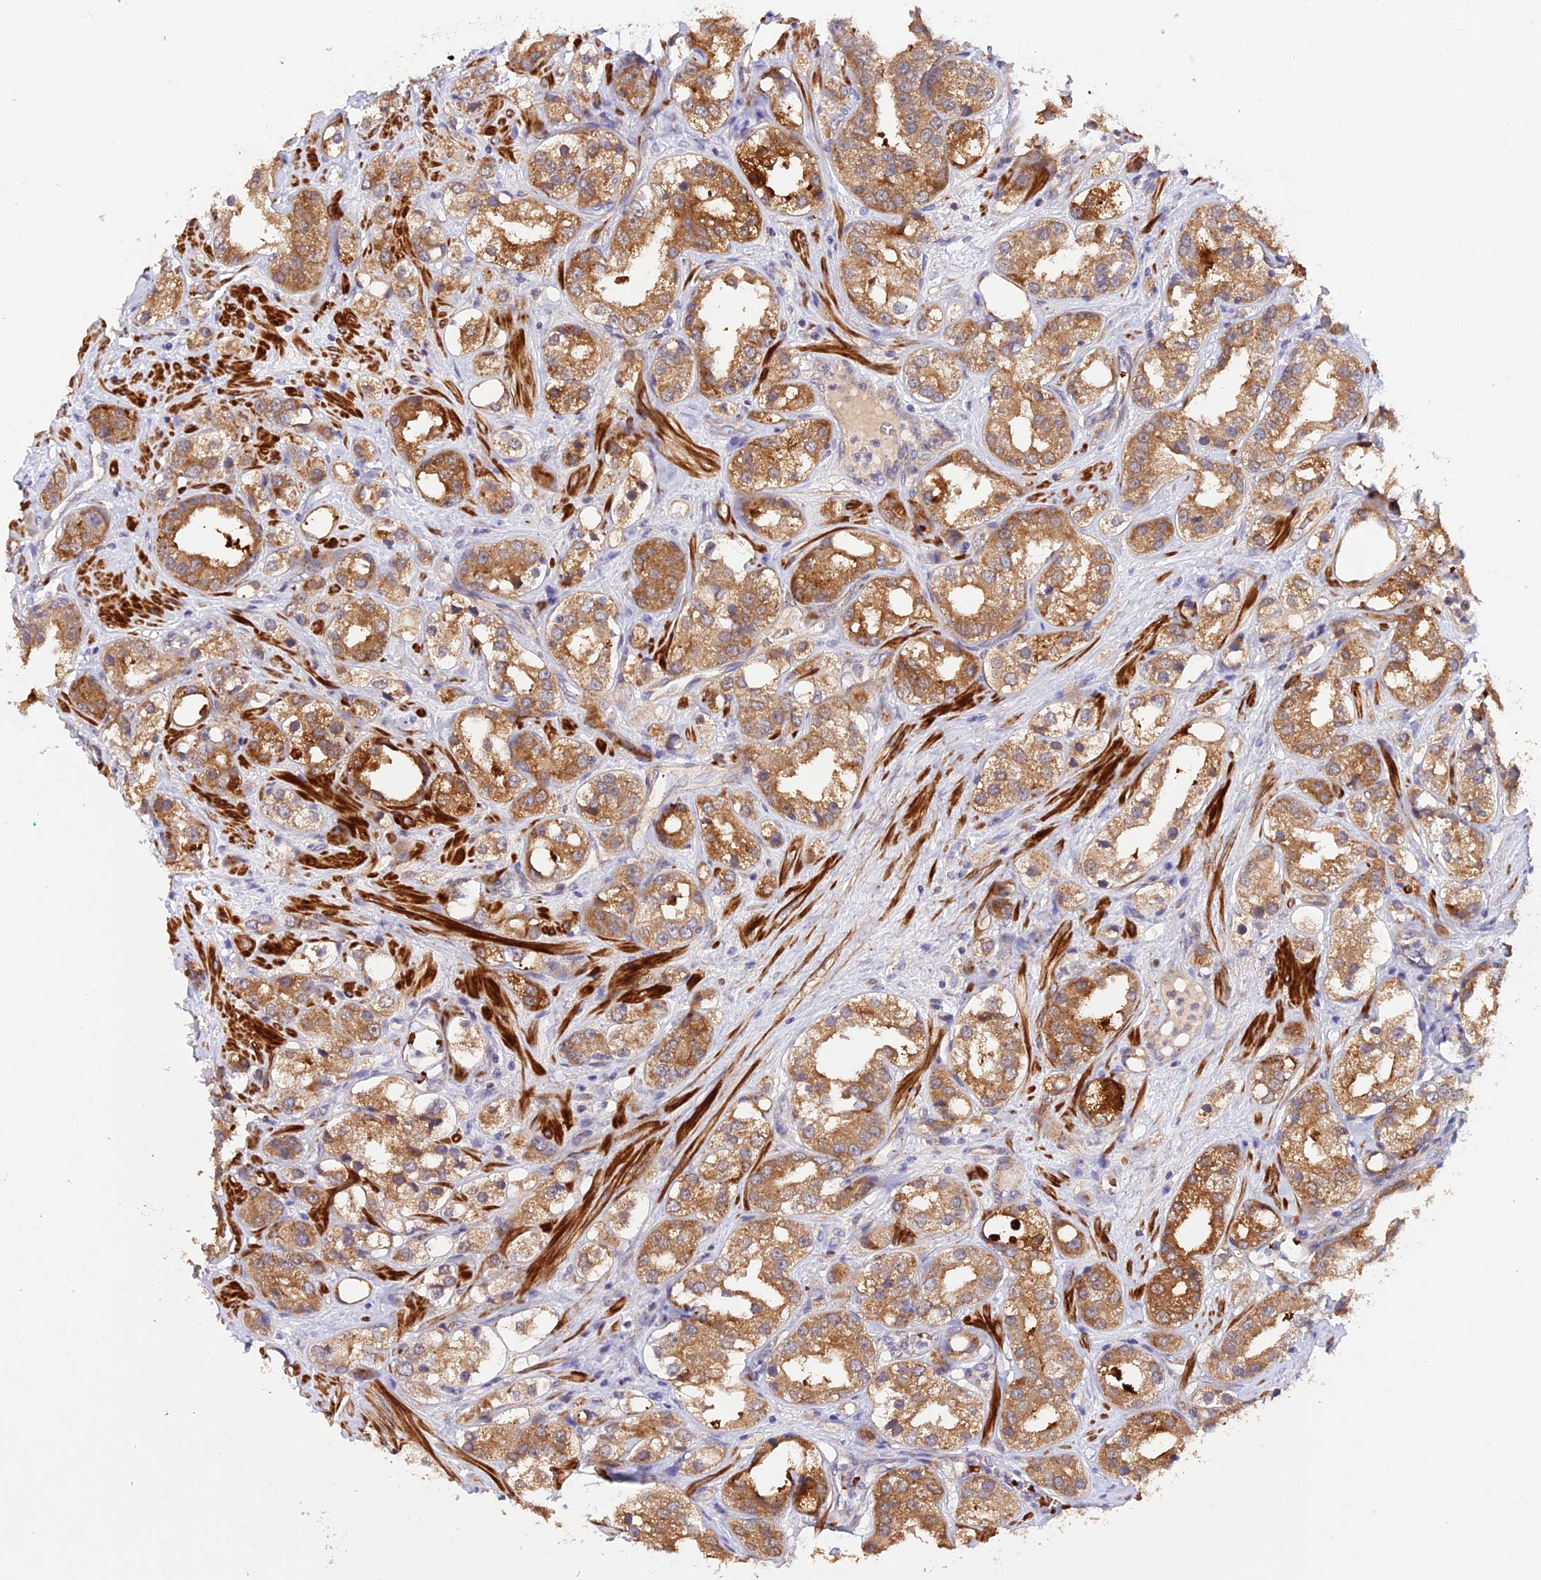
{"staining": {"intensity": "moderate", "quantity": ">75%", "location": "cytoplasmic/membranous"}, "tissue": "prostate cancer", "cell_type": "Tumor cells", "image_type": "cancer", "snomed": [{"axis": "morphology", "description": "Adenocarcinoma, NOS"}, {"axis": "topography", "description": "Prostate"}], "caption": "IHC (DAB (3,3'-diaminobenzidine)) staining of prostate cancer reveals moderate cytoplasmic/membranous protein positivity in approximately >75% of tumor cells.", "gene": "WDFY4", "patient": {"sex": "male", "age": 79}}